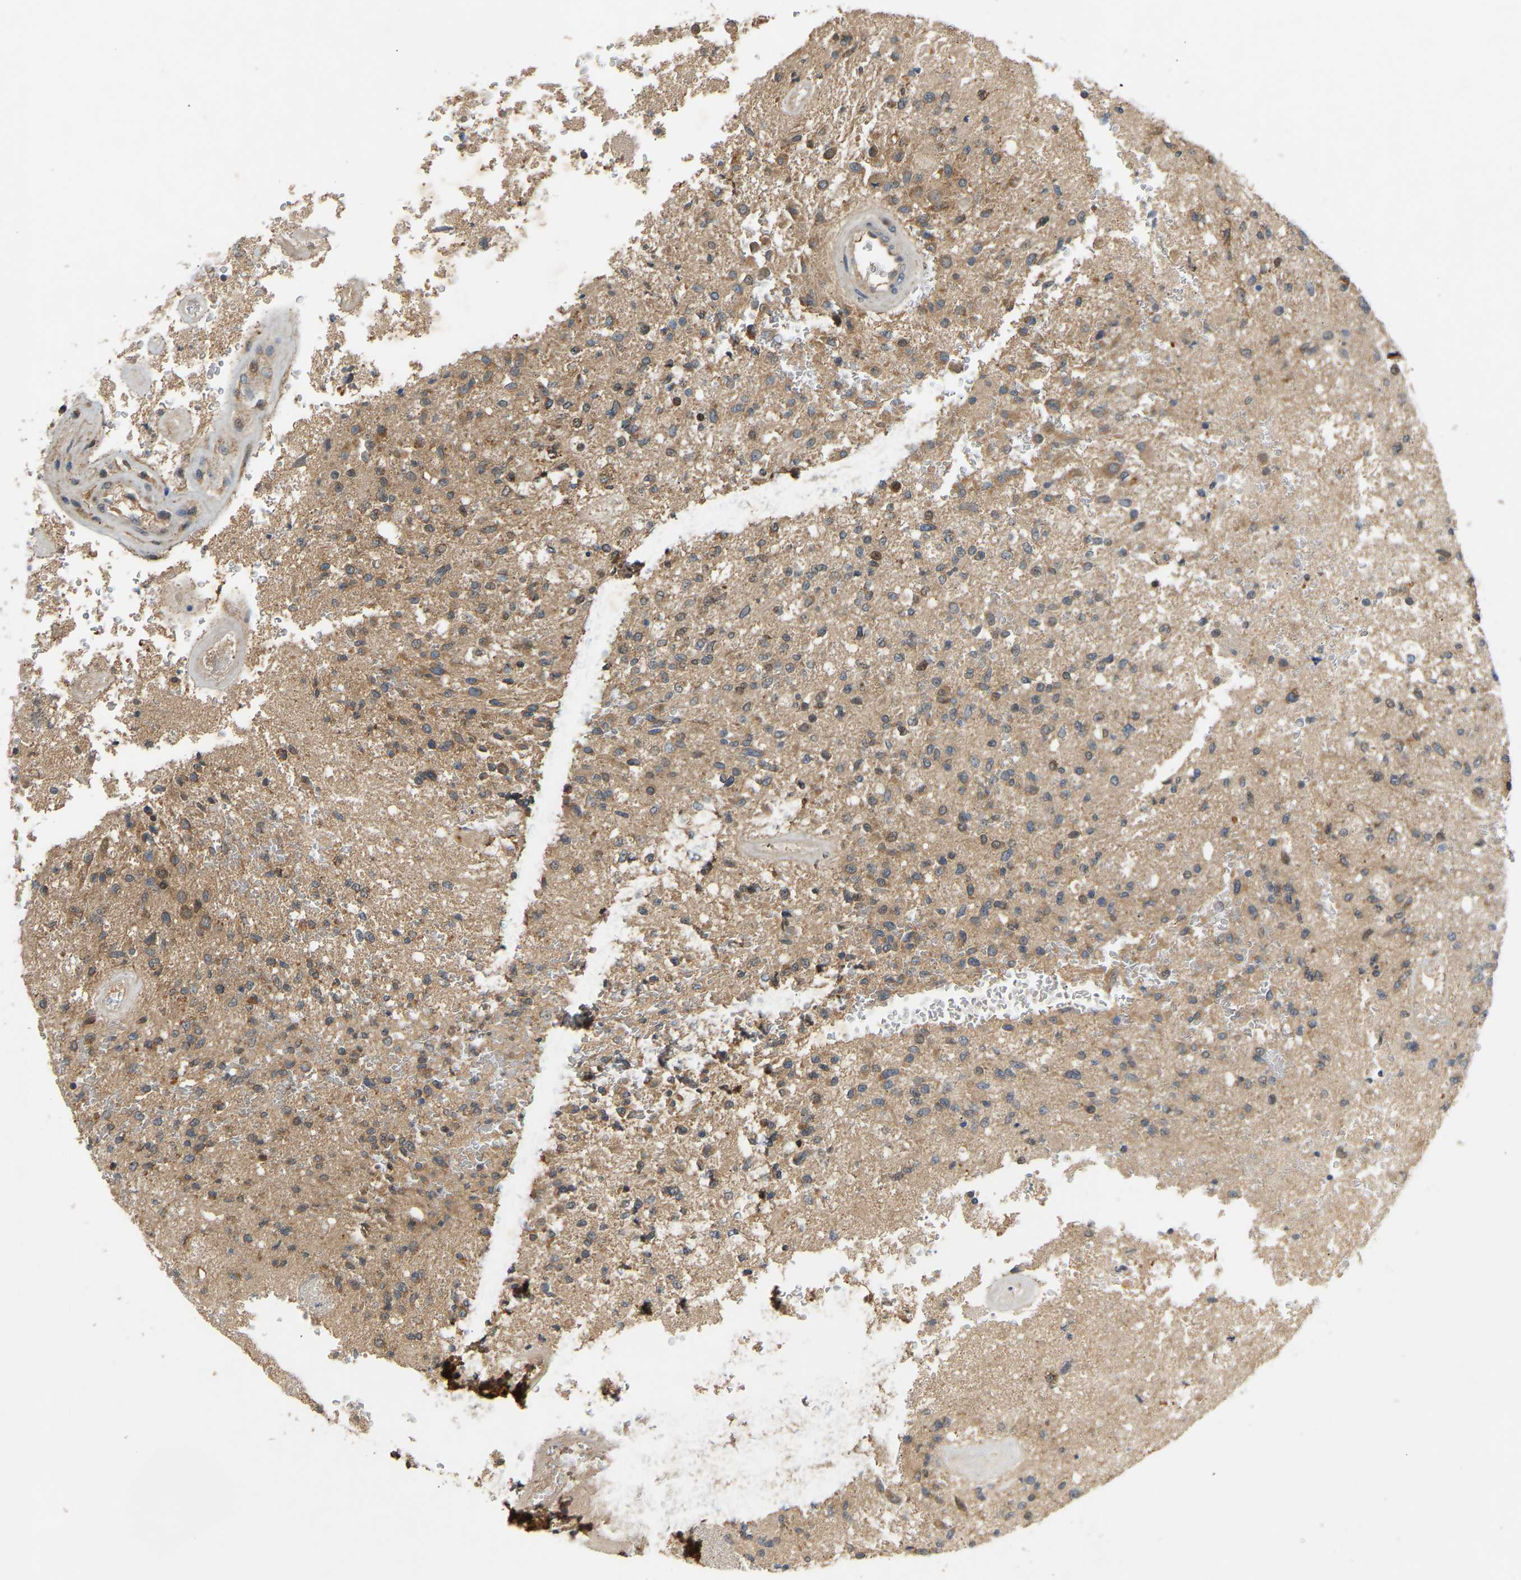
{"staining": {"intensity": "moderate", "quantity": "25%-75%", "location": "cytoplasmic/membranous"}, "tissue": "glioma", "cell_type": "Tumor cells", "image_type": "cancer", "snomed": [{"axis": "morphology", "description": "Normal tissue, NOS"}, {"axis": "morphology", "description": "Glioma, malignant, High grade"}, {"axis": "topography", "description": "Cerebral cortex"}], "caption": "IHC (DAB (3,3'-diaminobenzidine)) staining of glioma exhibits moderate cytoplasmic/membranous protein staining in approximately 25%-75% of tumor cells. Nuclei are stained in blue.", "gene": "PTCD1", "patient": {"sex": "male", "age": 77}}